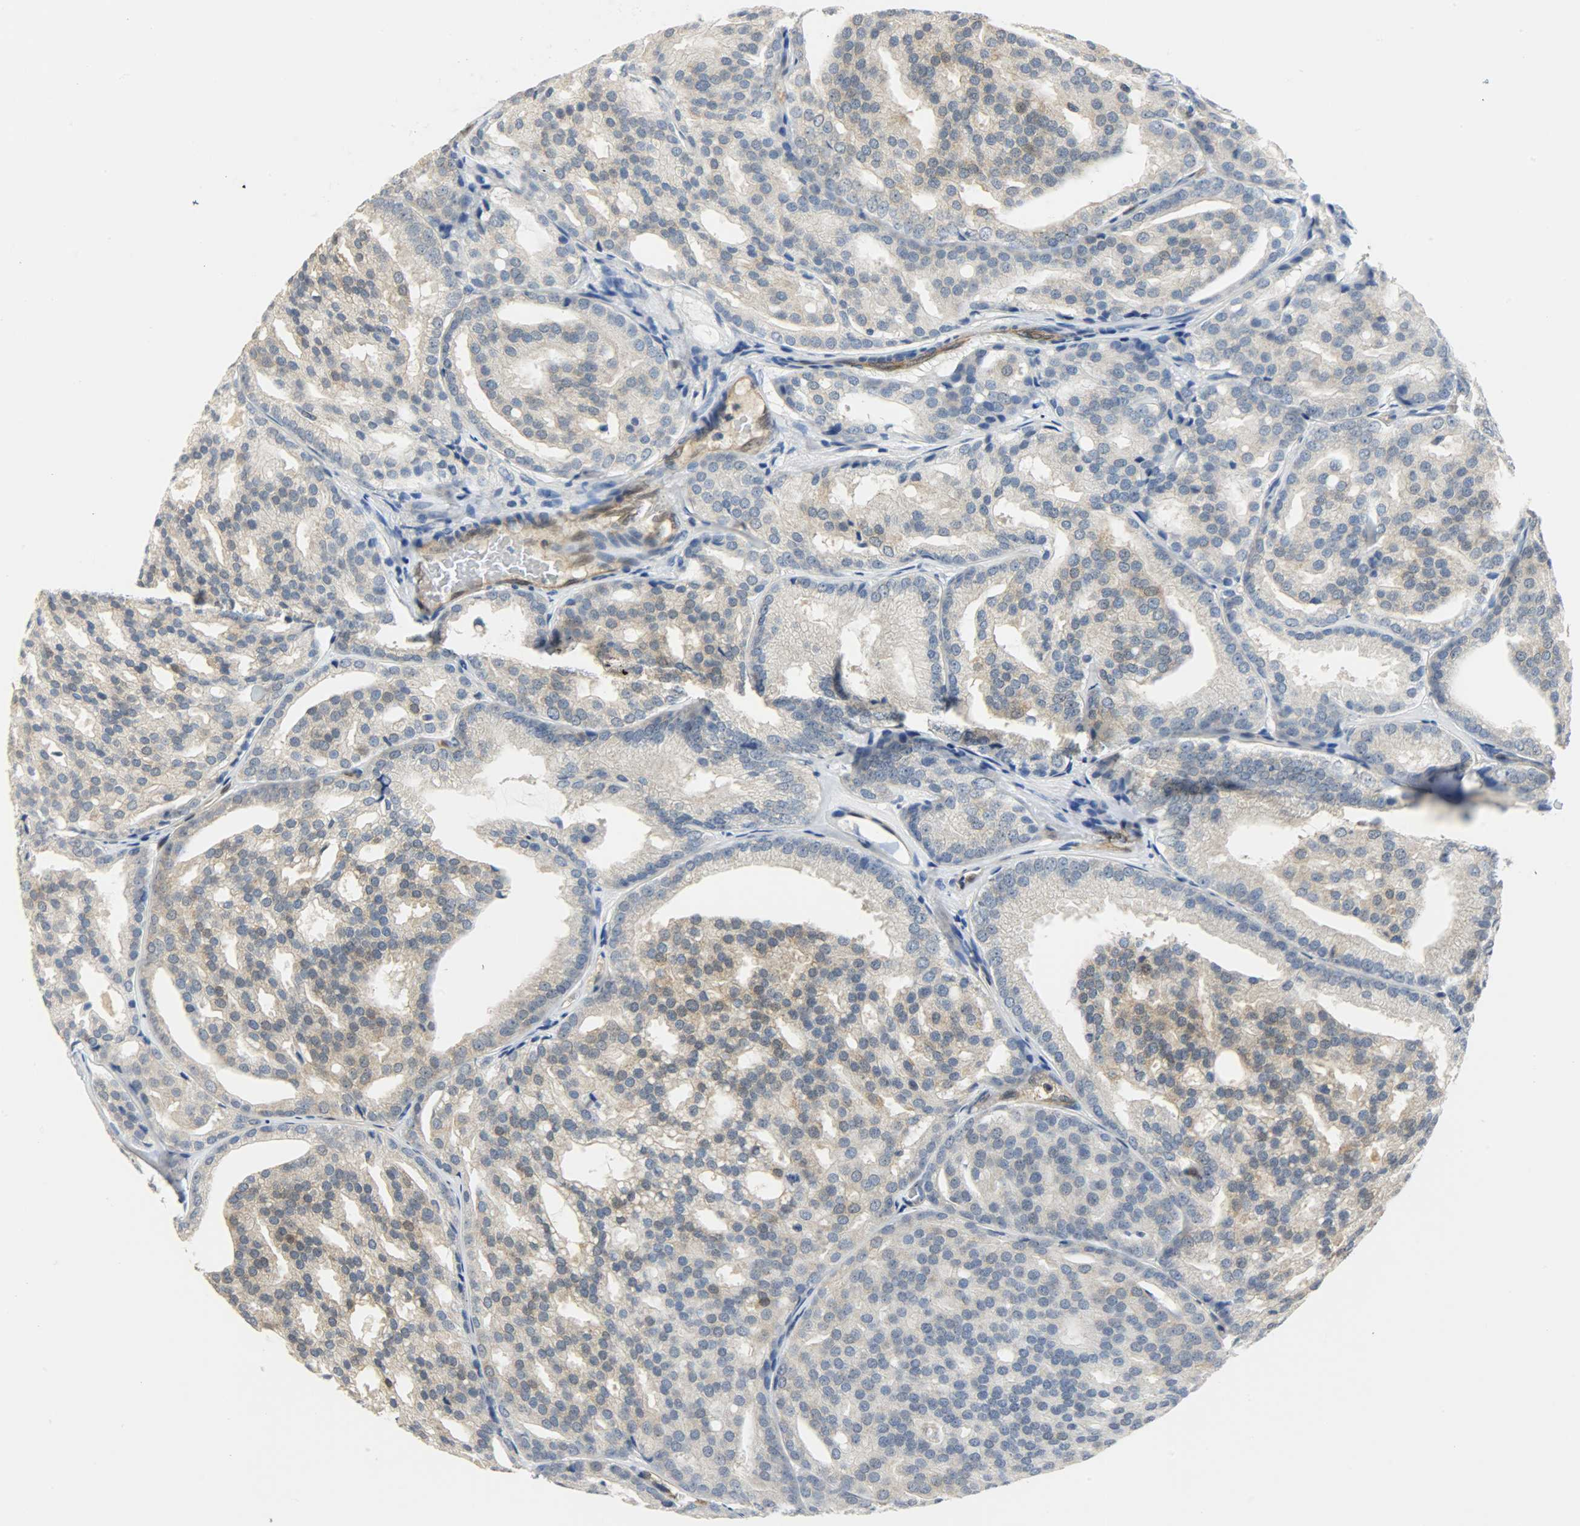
{"staining": {"intensity": "weak", "quantity": "<25%", "location": "cytoplasmic/membranous"}, "tissue": "prostate cancer", "cell_type": "Tumor cells", "image_type": "cancer", "snomed": [{"axis": "morphology", "description": "Adenocarcinoma, High grade"}, {"axis": "topography", "description": "Prostate"}], "caption": "Immunohistochemical staining of adenocarcinoma (high-grade) (prostate) displays no significant staining in tumor cells.", "gene": "FKBP1A", "patient": {"sex": "male", "age": 64}}